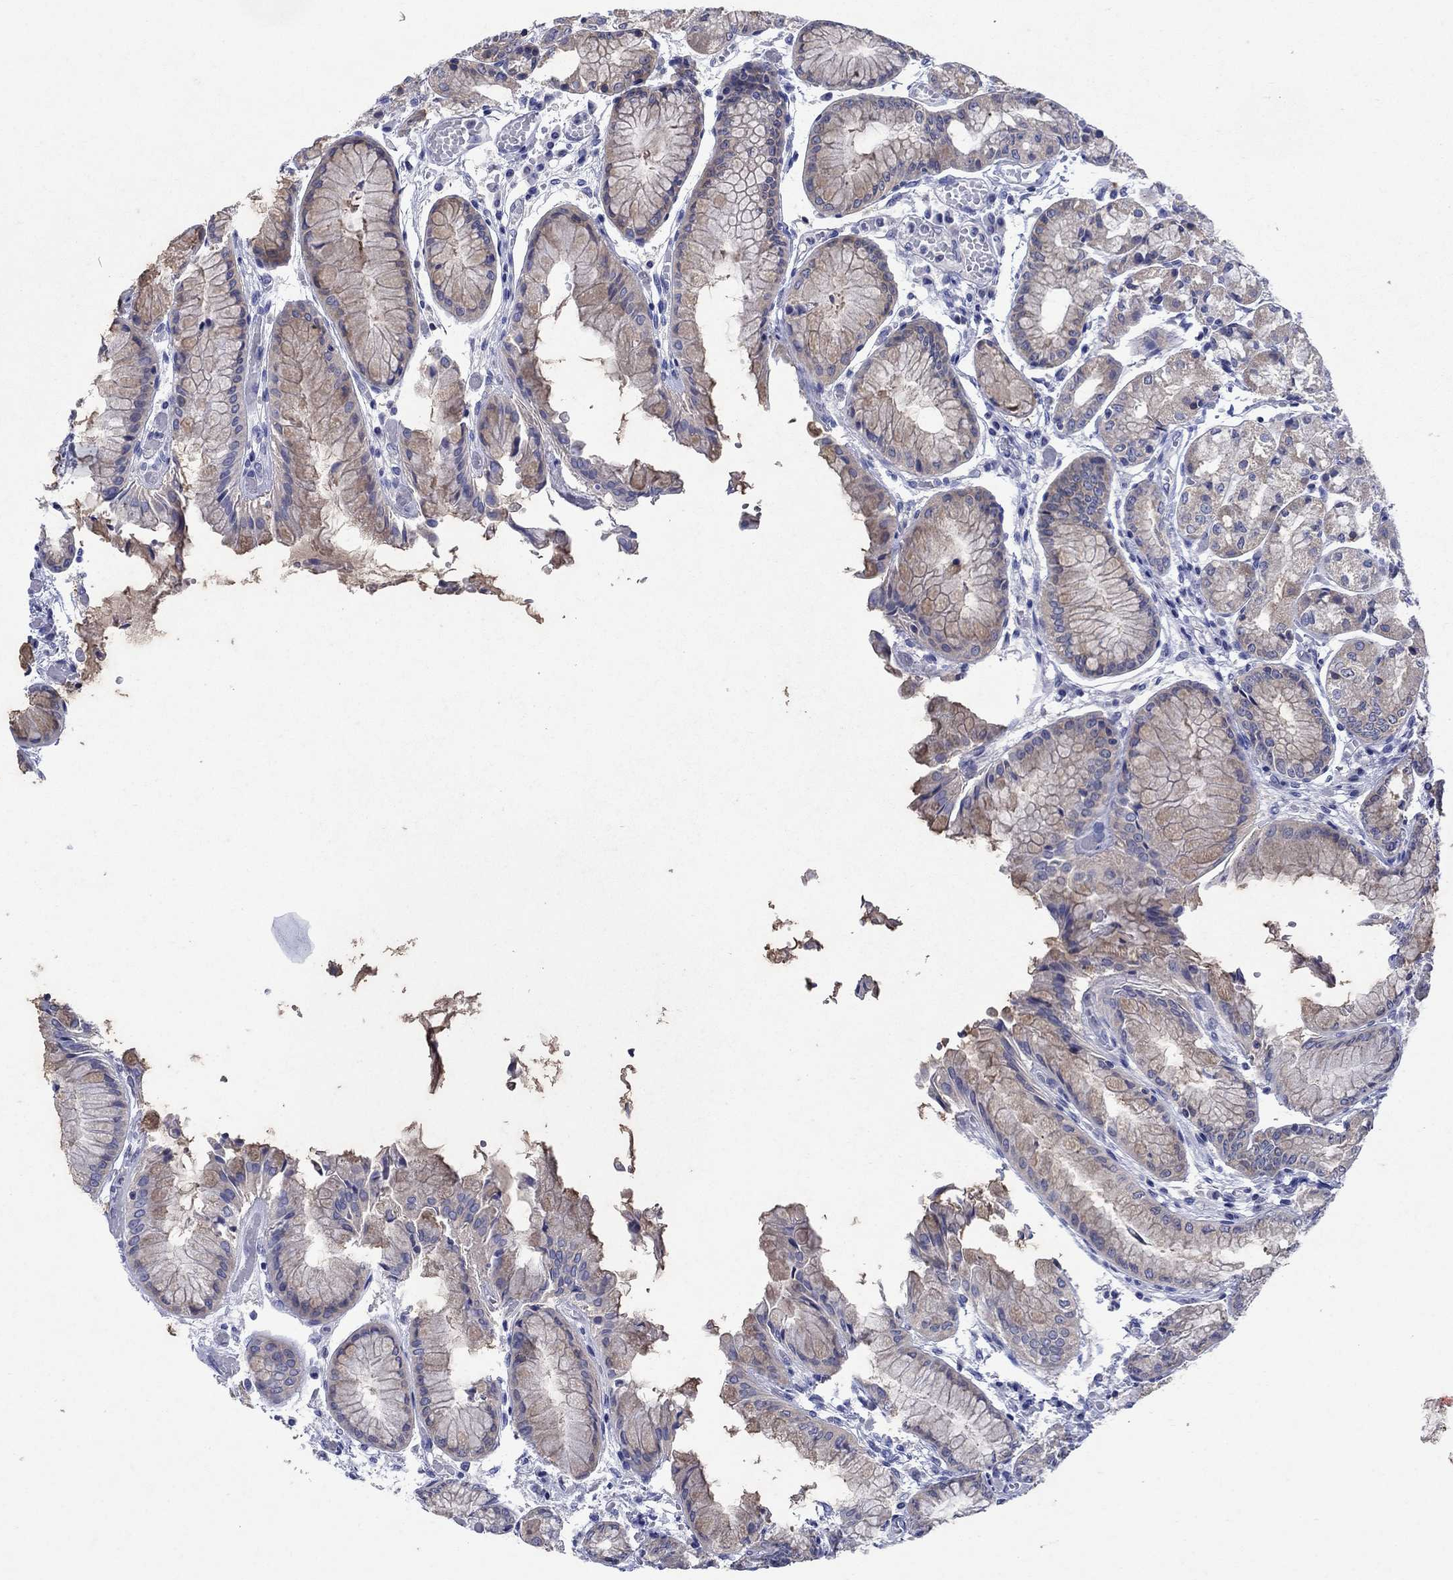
{"staining": {"intensity": "negative", "quantity": "none", "location": "none"}, "tissue": "stomach", "cell_type": "Glandular cells", "image_type": "normal", "snomed": [{"axis": "morphology", "description": "Normal tissue, NOS"}, {"axis": "topography", "description": "Stomach, upper"}], "caption": "This is a image of IHC staining of benign stomach, which shows no expression in glandular cells.", "gene": "SULT2B1", "patient": {"sex": "male", "age": 72}}